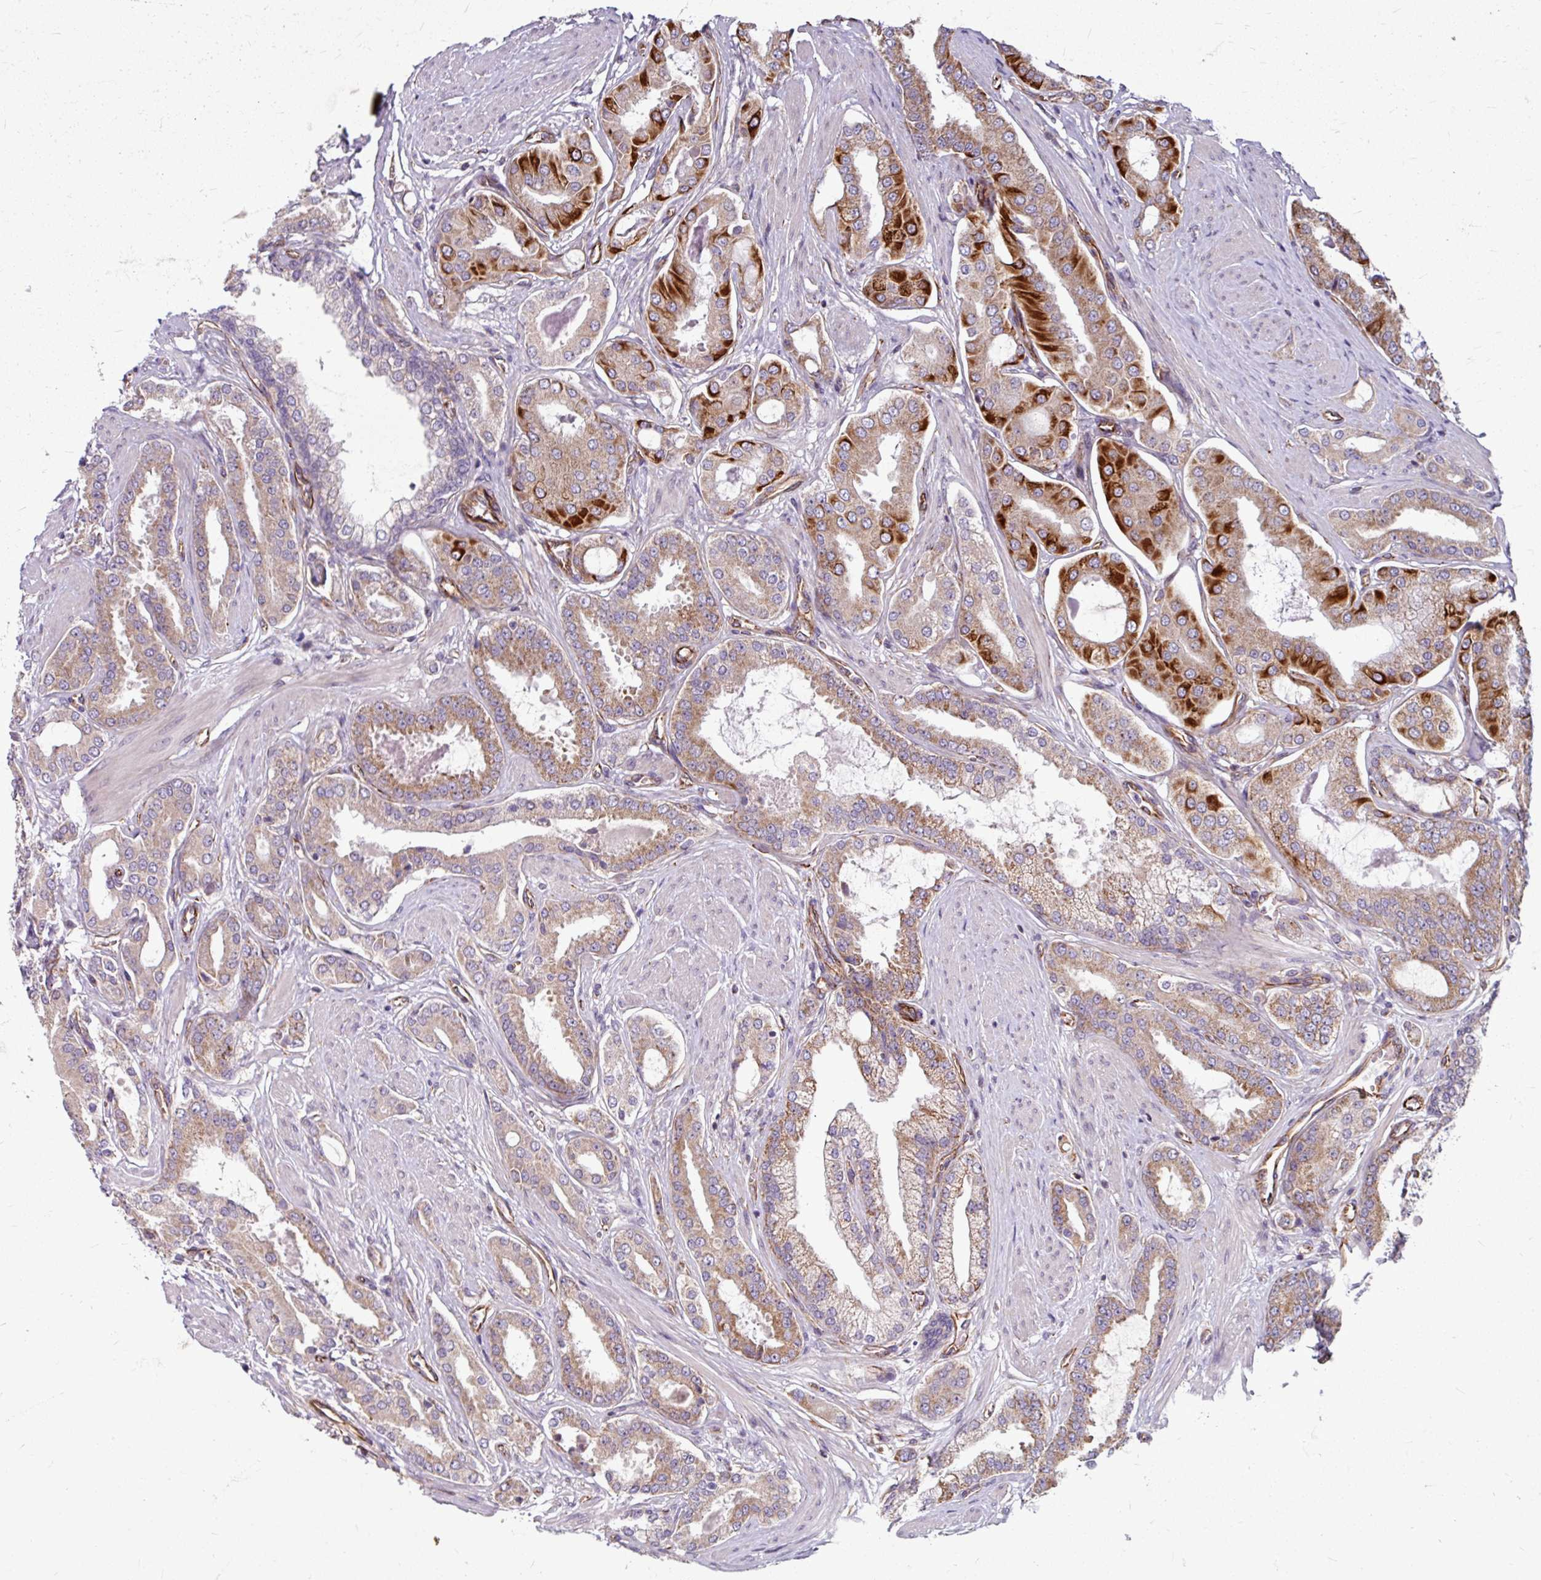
{"staining": {"intensity": "strong", "quantity": "<25%", "location": "cytoplasmic/membranous"}, "tissue": "prostate cancer", "cell_type": "Tumor cells", "image_type": "cancer", "snomed": [{"axis": "morphology", "description": "Adenocarcinoma, Low grade"}, {"axis": "topography", "description": "Prostate"}], "caption": "Immunohistochemical staining of human prostate cancer (low-grade adenocarcinoma) demonstrates medium levels of strong cytoplasmic/membranous protein staining in about <25% of tumor cells.", "gene": "DAAM2", "patient": {"sex": "male", "age": 42}}